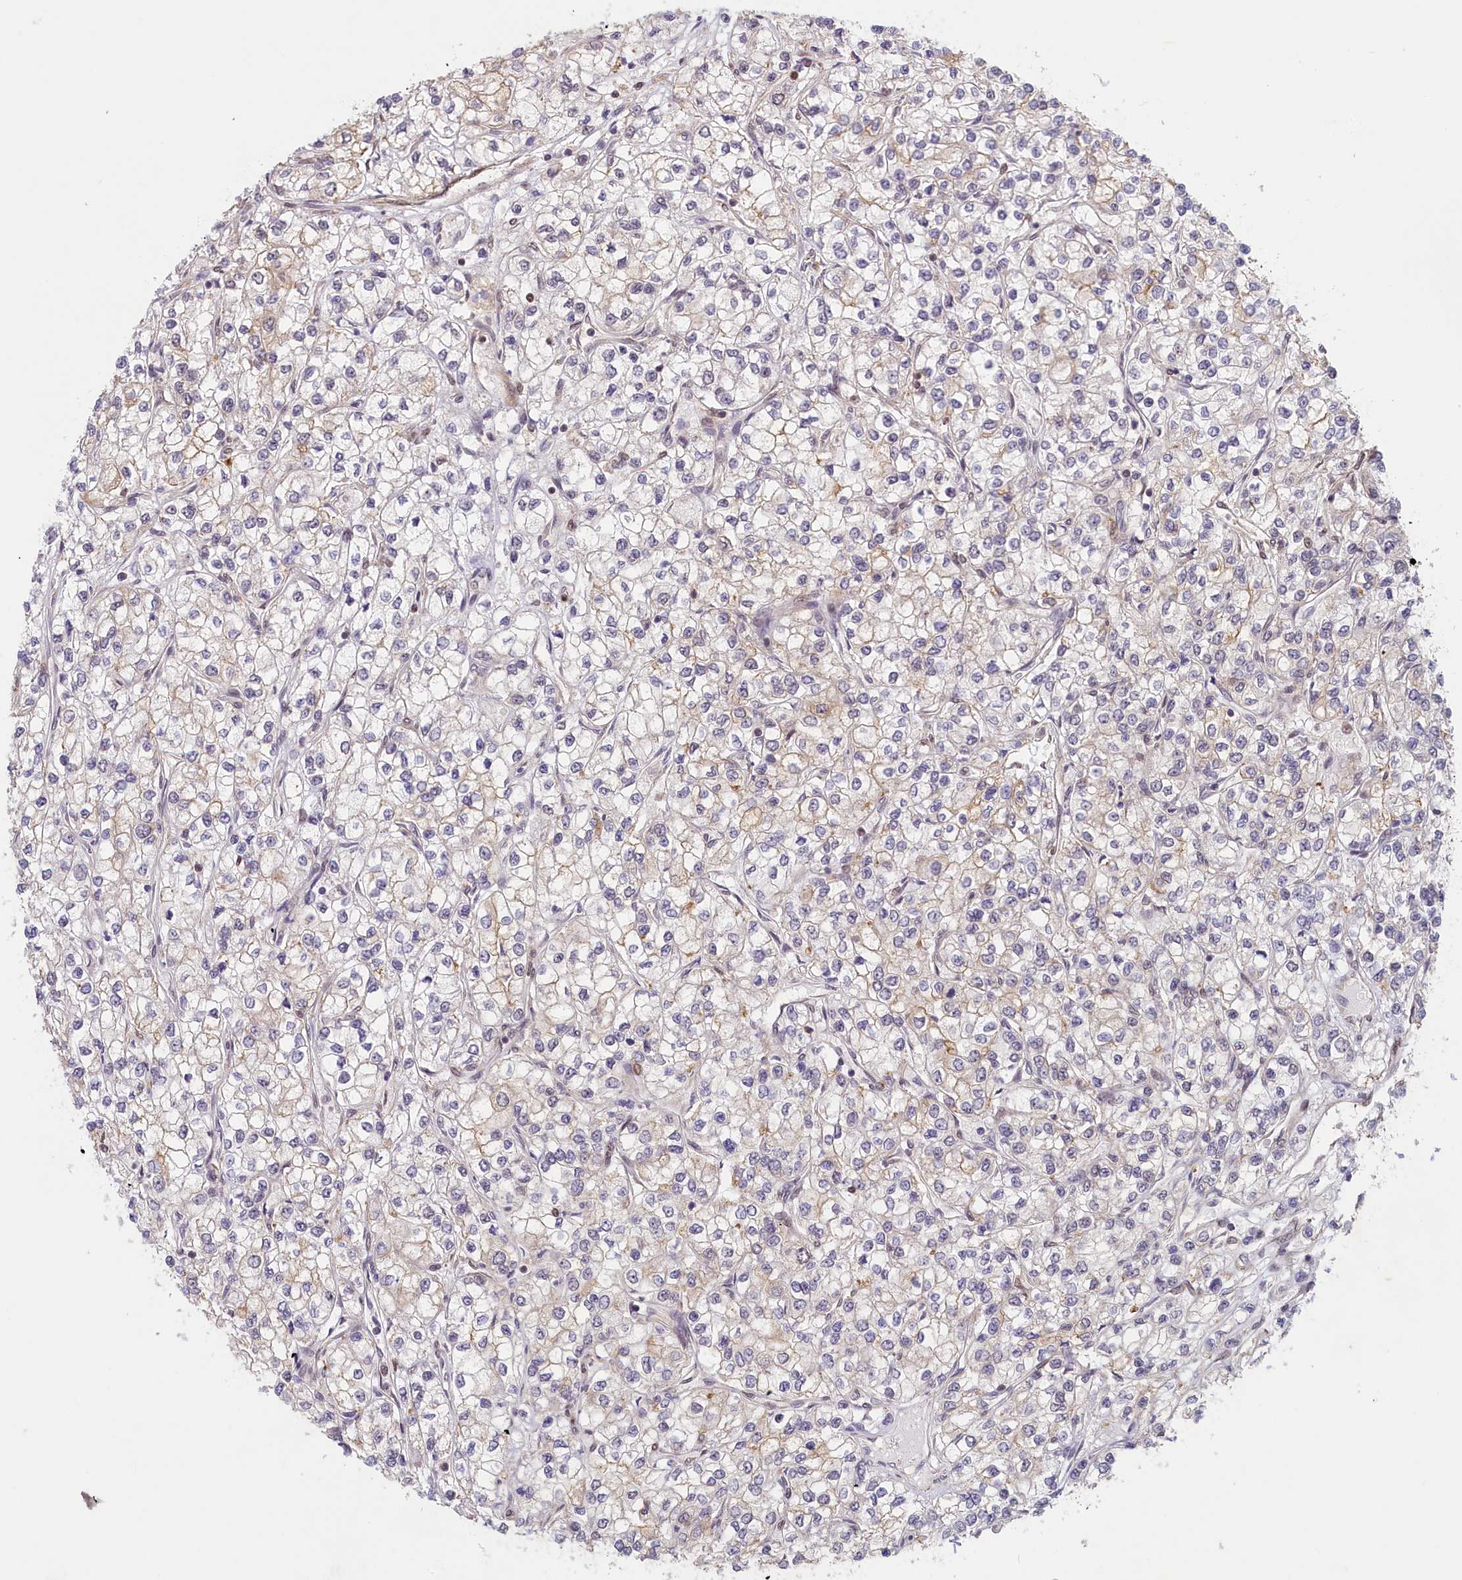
{"staining": {"intensity": "weak", "quantity": "<25%", "location": "cytoplasmic/membranous"}, "tissue": "renal cancer", "cell_type": "Tumor cells", "image_type": "cancer", "snomed": [{"axis": "morphology", "description": "Adenocarcinoma, NOS"}, {"axis": "topography", "description": "Kidney"}], "caption": "The micrograph demonstrates no significant positivity in tumor cells of renal cancer.", "gene": "C19orf44", "patient": {"sex": "male", "age": 80}}